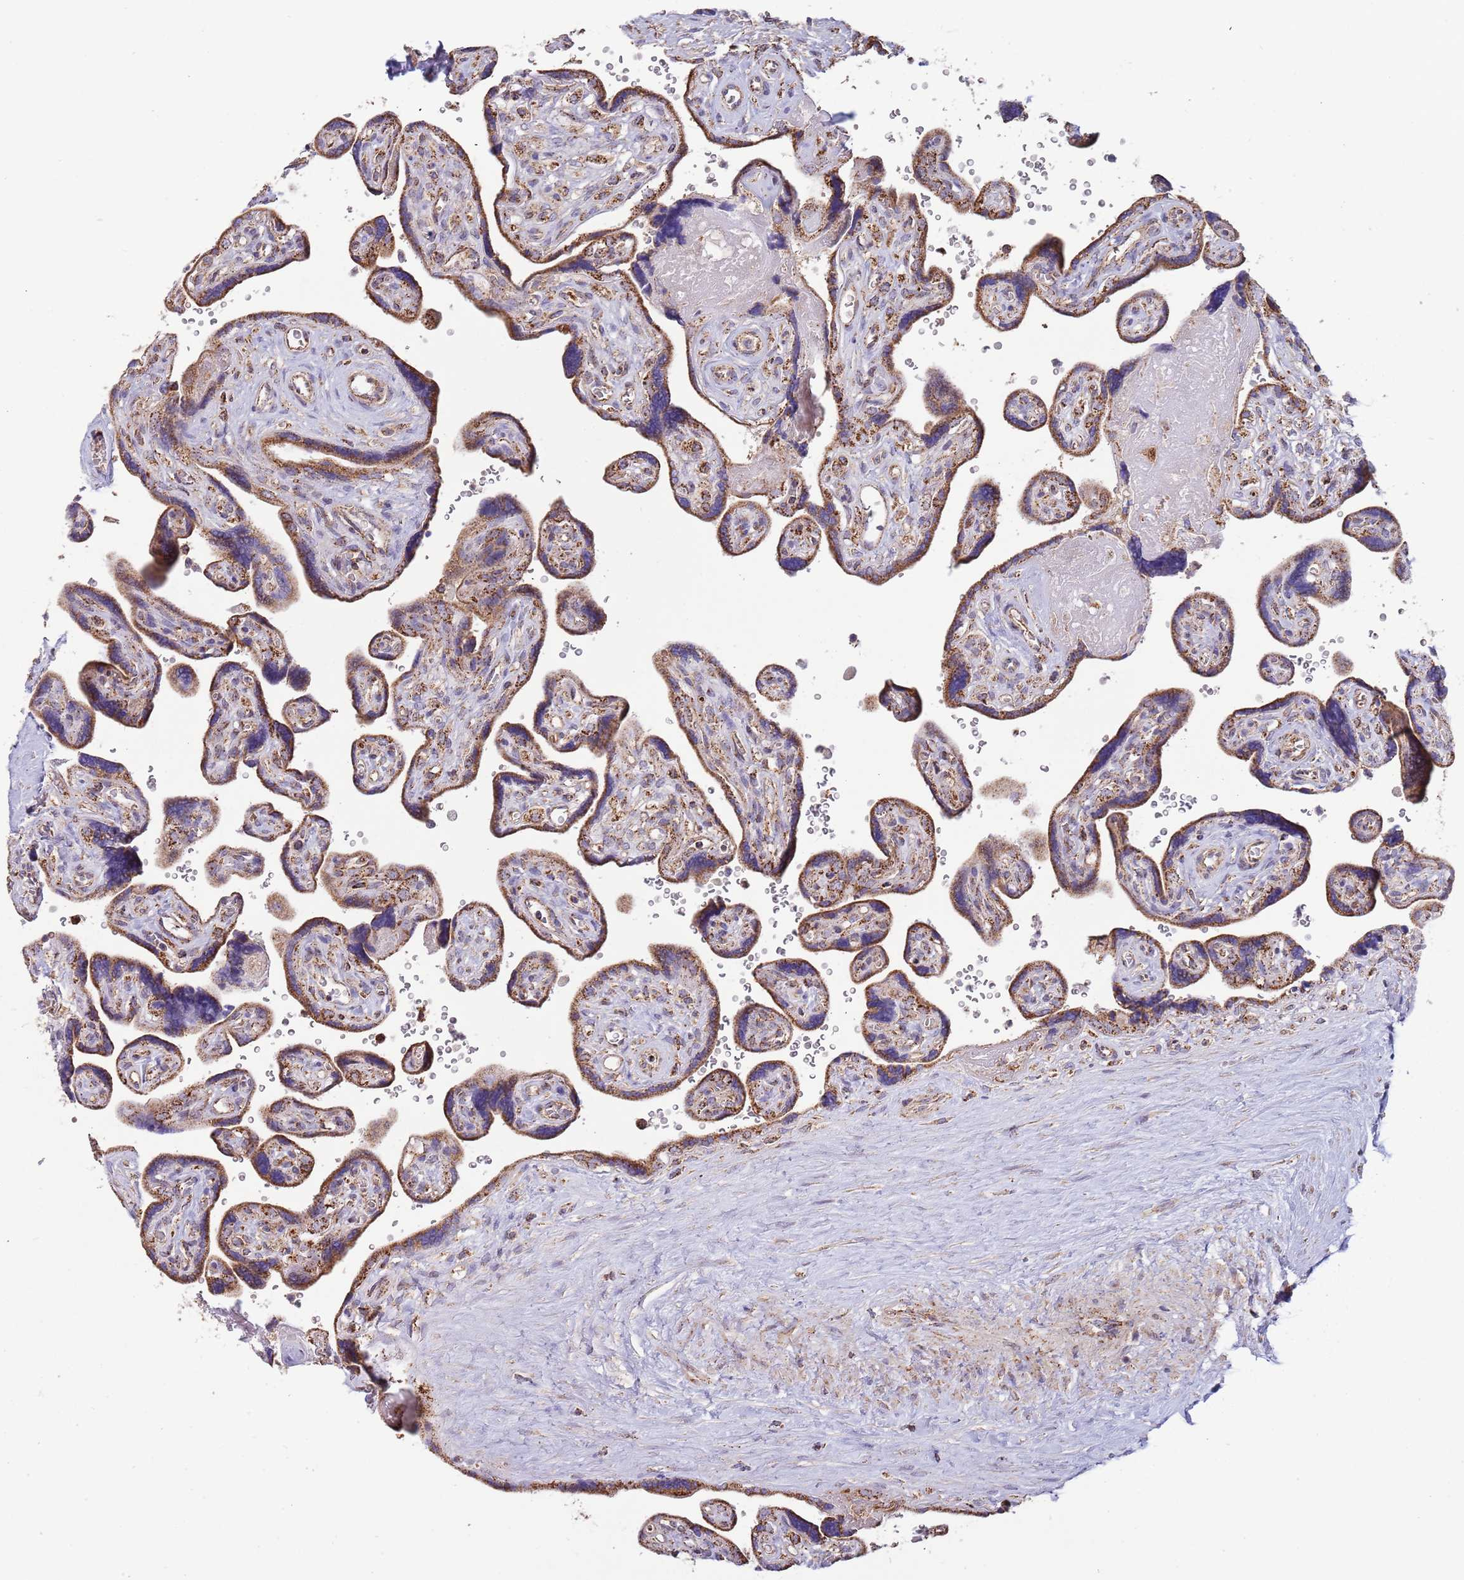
{"staining": {"intensity": "strong", "quantity": ">75%", "location": "cytoplasmic/membranous"}, "tissue": "placenta", "cell_type": "Trophoblastic cells", "image_type": "normal", "snomed": [{"axis": "morphology", "description": "Normal tissue, NOS"}, {"axis": "topography", "description": "Placenta"}], "caption": "Unremarkable placenta displays strong cytoplasmic/membranous expression in about >75% of trophoblastic cells Using DAB (brown) and hematoxylin (blue) stains, captured at high magnification using brightfield microscopy..", "gene": "VPS16", "patient": {"sex": "female", "age": 39}}